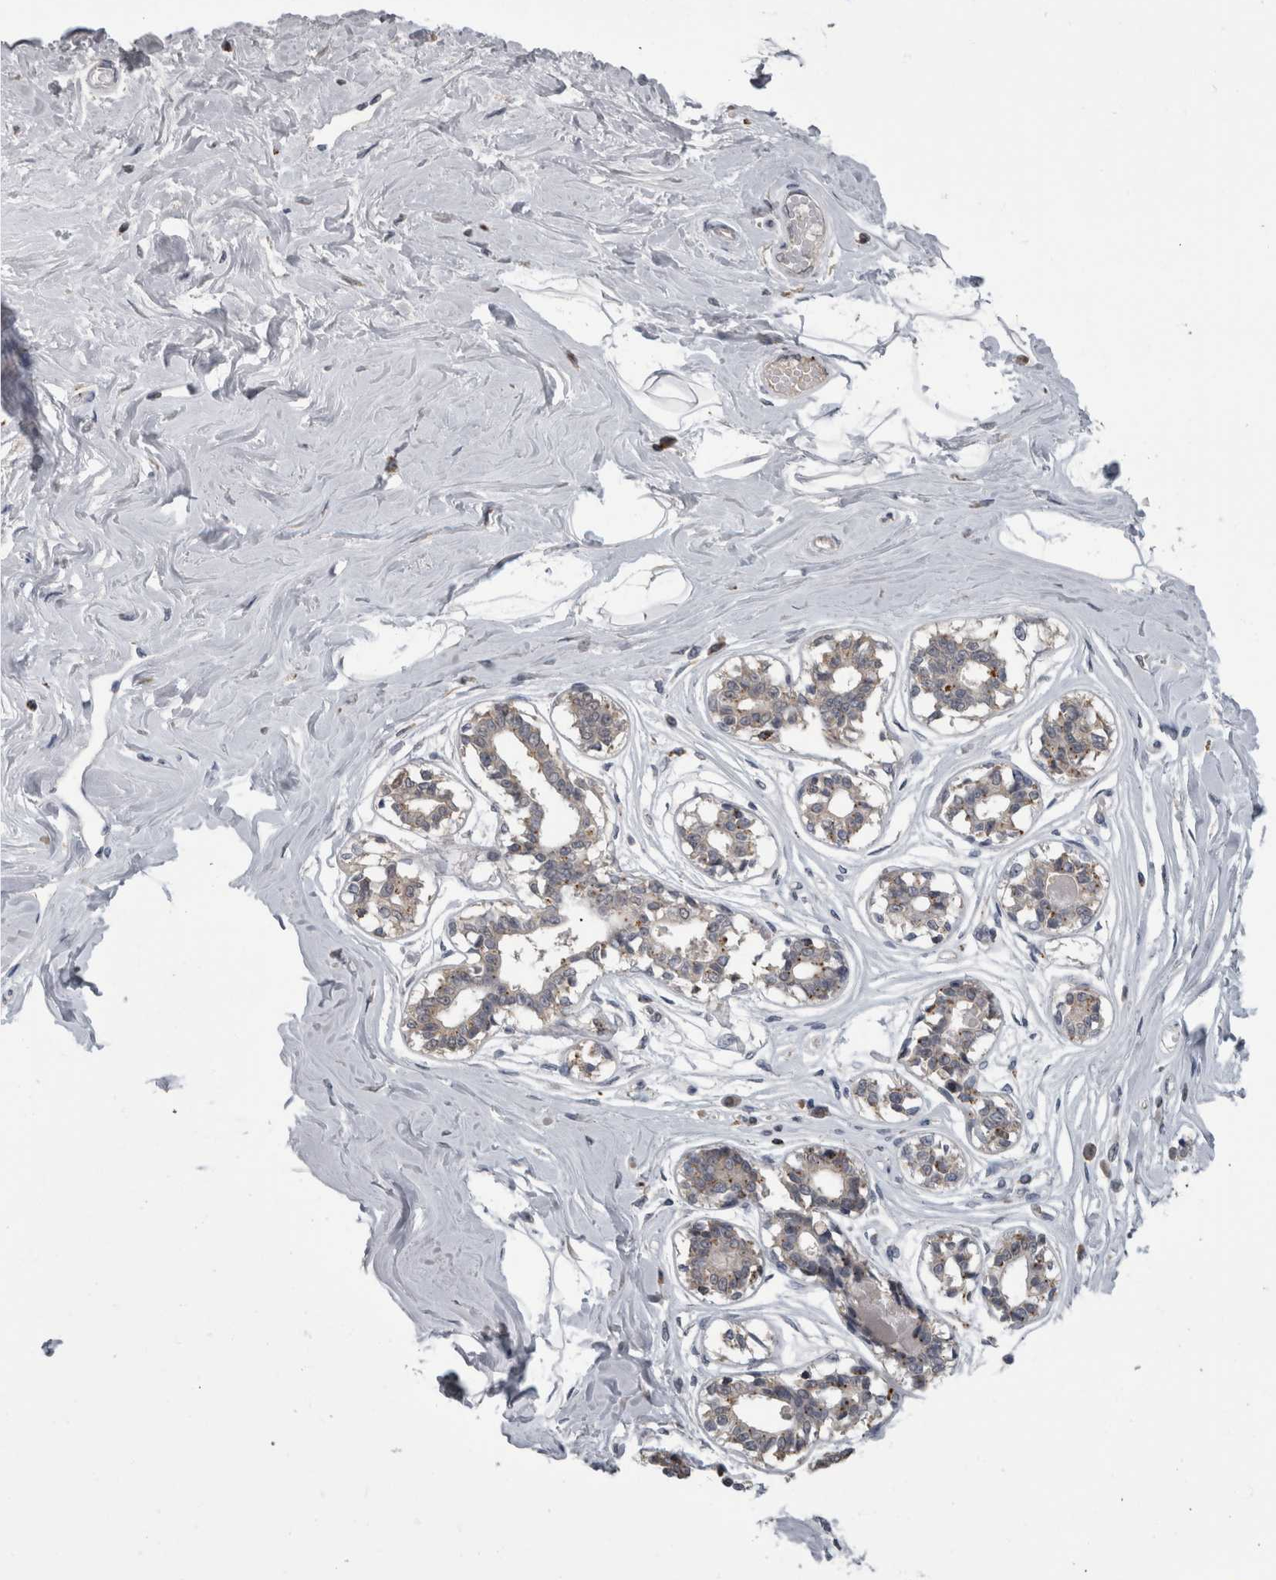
{"staining": {"intensity": "moderate", "quantity": "25%-75%", "location": "cytoplasmic/membranous"}, "tissue": "breast", "cell_type": "Adipocytes", "image_type": "normal", "snomed": [{"axis": "morphology", "description": "Normal tissue, NOS"}, {"axis": "topography", "description": "Breast"}], "caption": "Immunohistochemical staining of normal human breast shows 25%-75% levels of moderate cytoplasmic/membranous protein positivity in about 25%-75% of adipocytes.", "gene": "NAAA", "patient": {"sex": "female", "age": 45}}